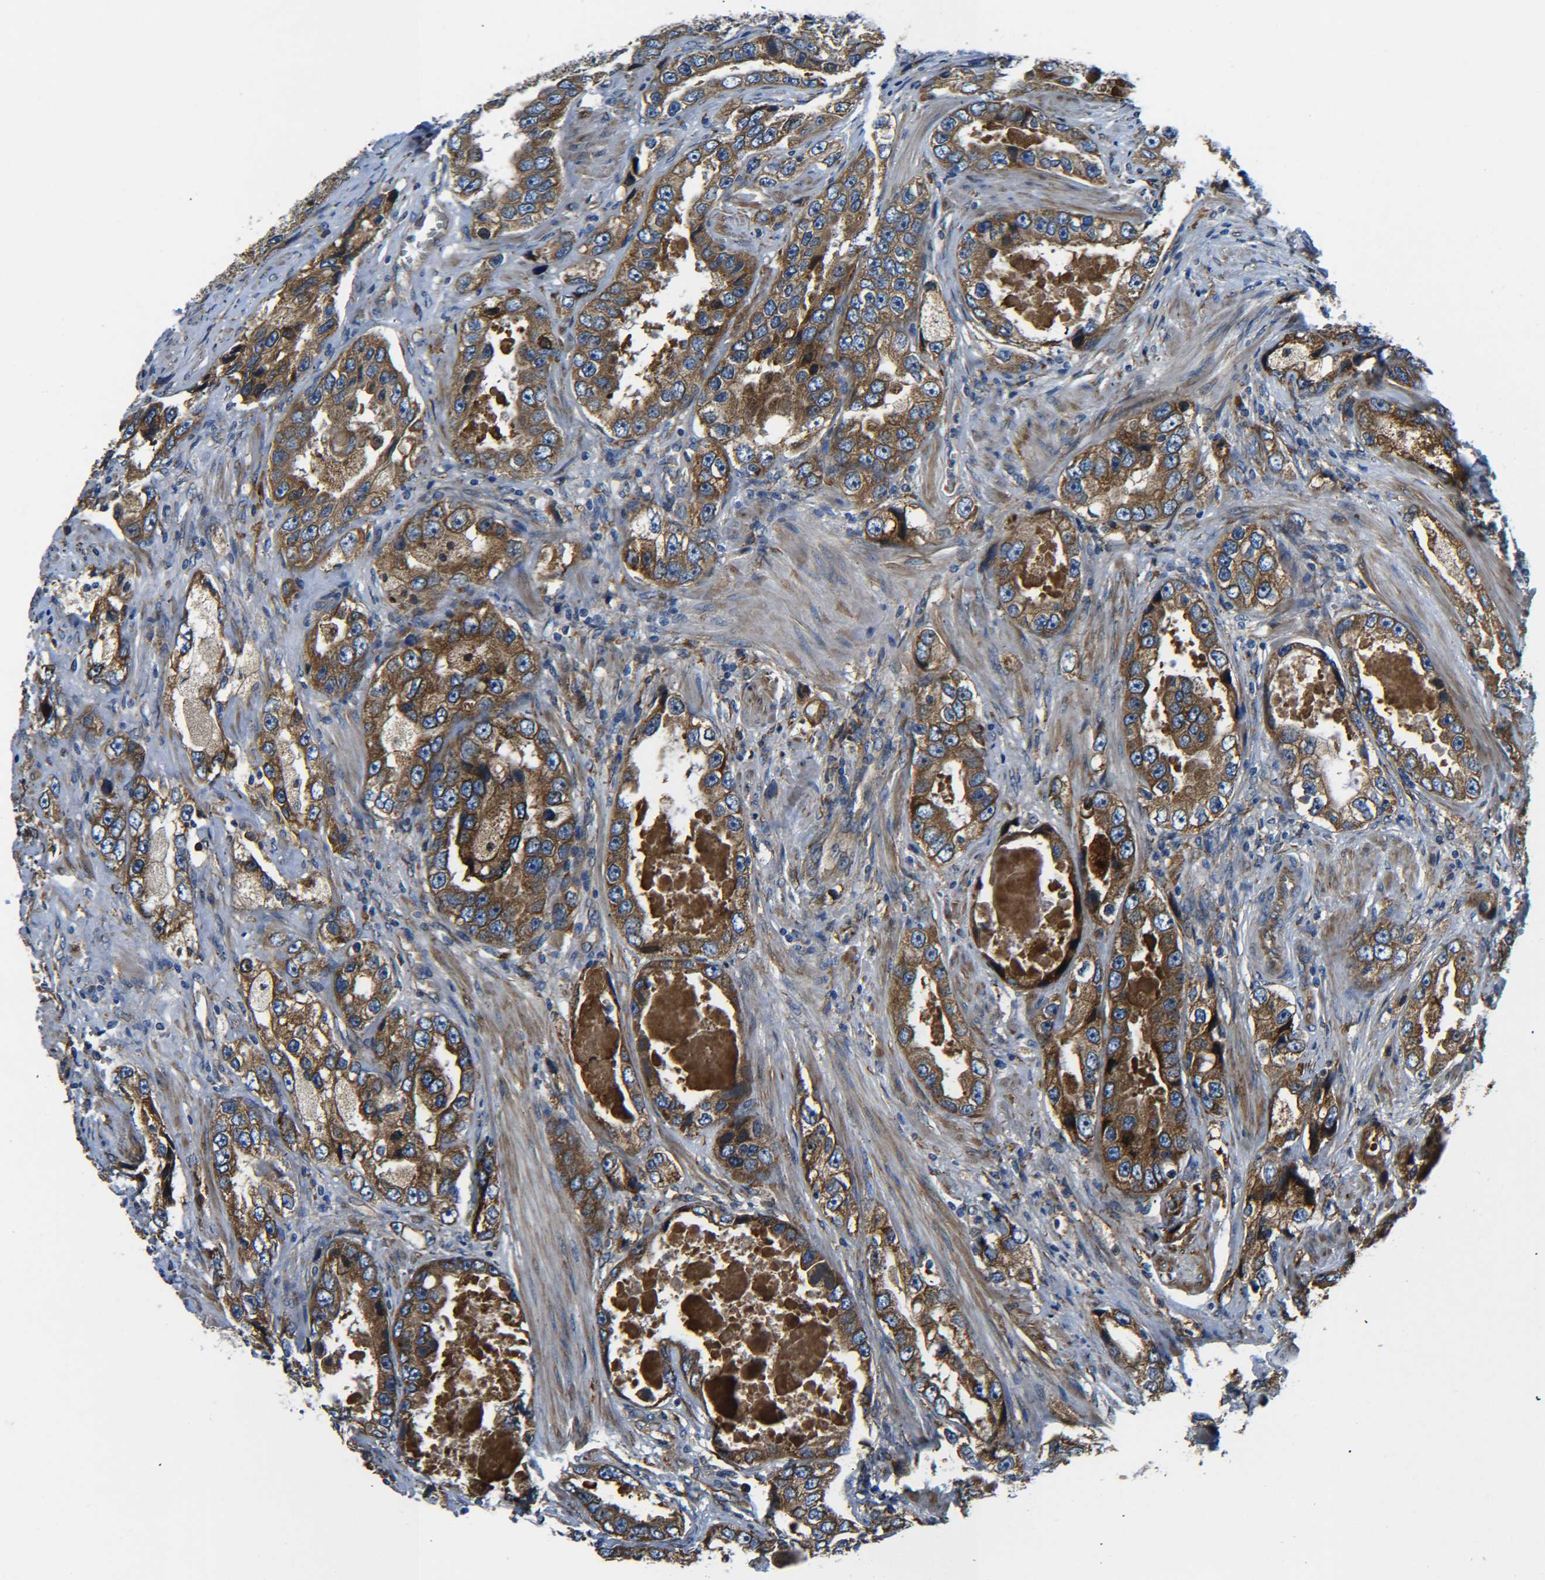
{"staining": {"intensity": "strong", "quantity": ">75%", "location": "cytoplasmic/membranous"}, "tissue": "prostate cancer", "cell_type": "Tumor cells", "image_type": "cancer", "snomed": [{"axis": "morphology", "description": "Adenocarcinoma, High grade"}, {"axis": "topography", "description": "Prostate"}], "caption": "Prostate cancer (high-grade adenocarcinoma) stained with DAB immunohistochemistry (IHC) exhibits high levels of strong cytoplasmic/membranous positivity in approximately >75% of tumor cells.", "gene": "PREB", "patient": {"sex": "male", "age": 63}}